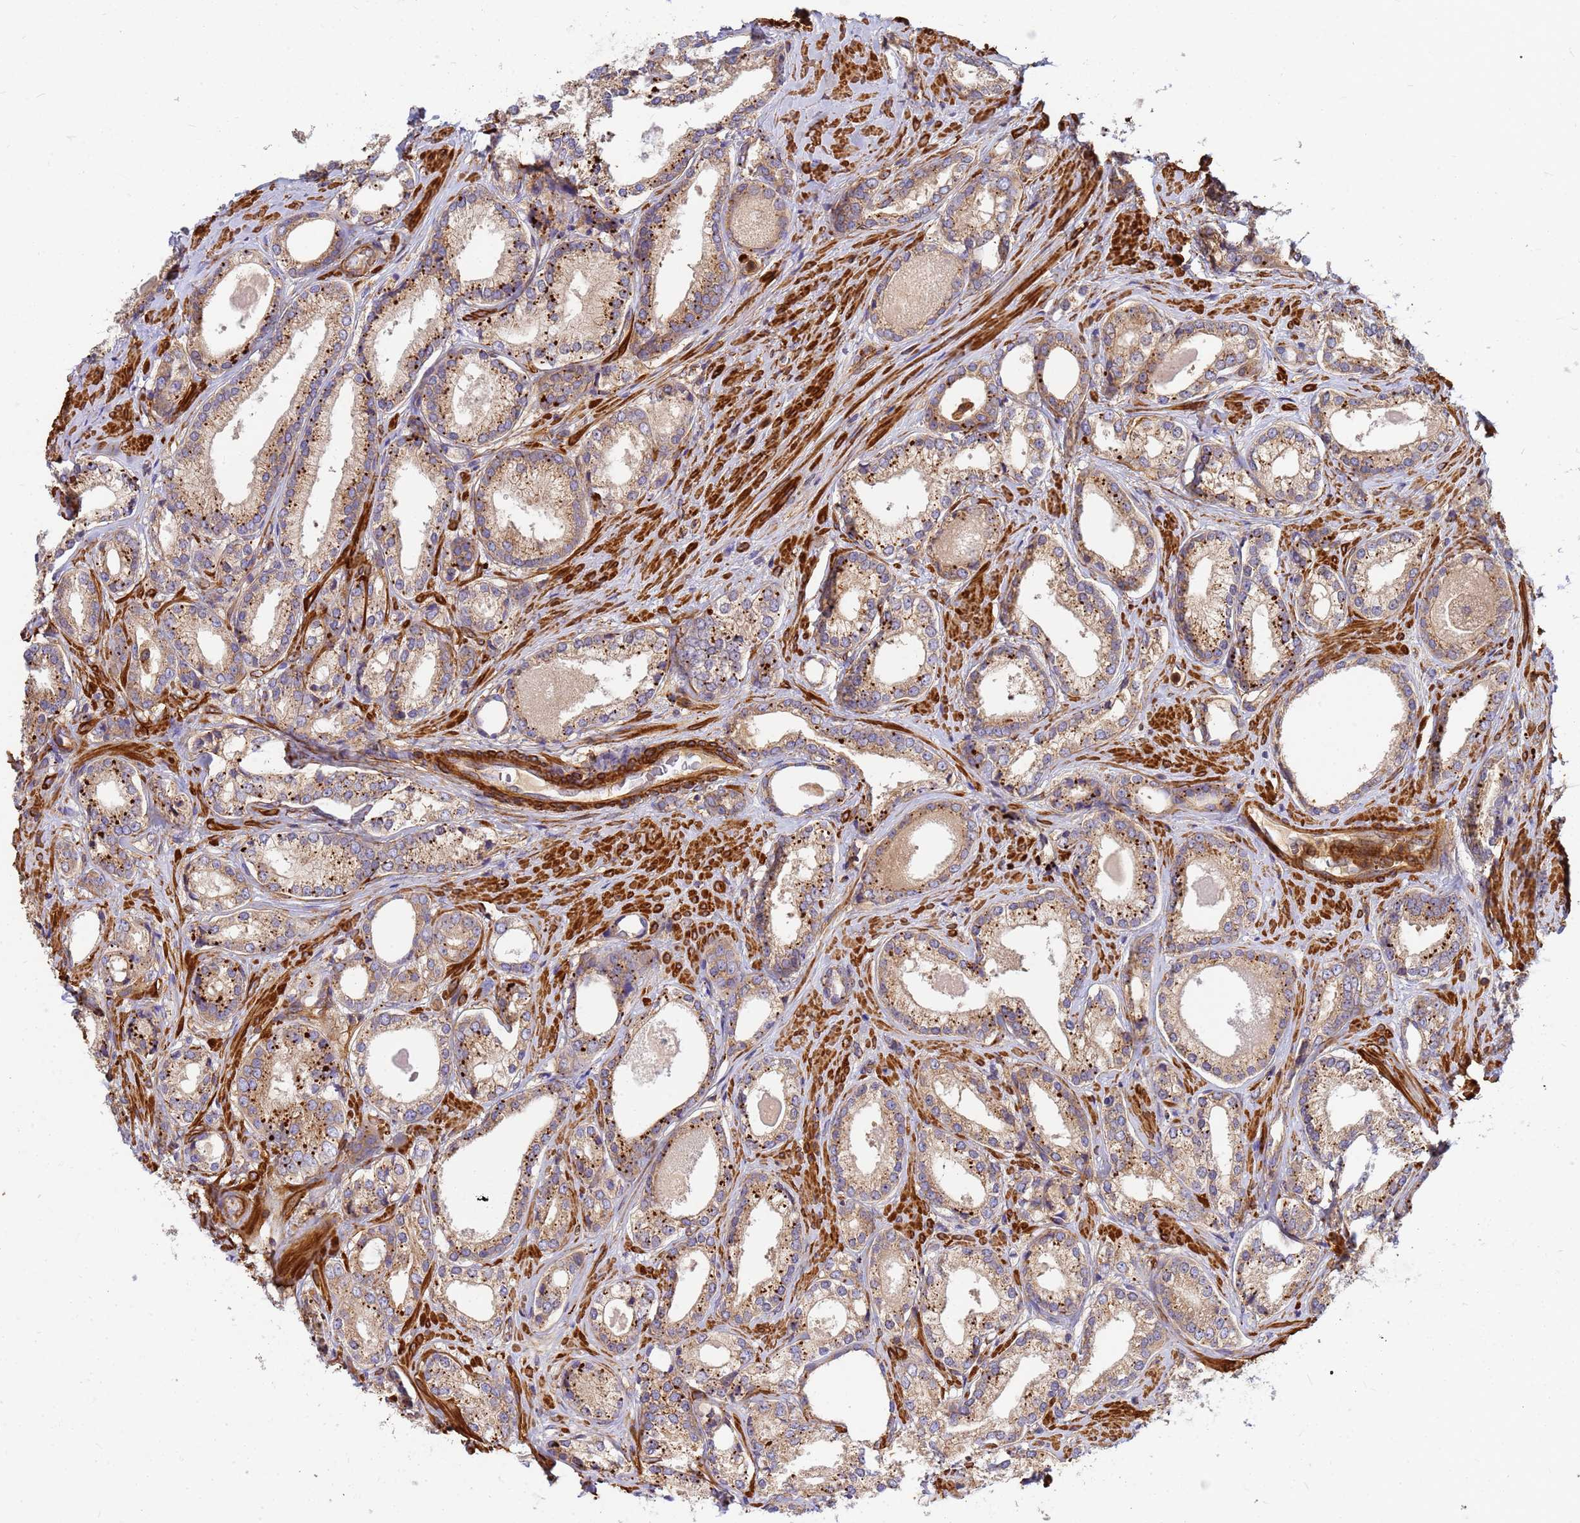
{"staining": {"intensity": "moderate", "quantity": ">75%", "location": "cytoplasmic/membranous"}, "tissue": "prostate cancer", "cell_type": "Tumor cells", "image_type": "cancer", "snomed": [{"axis": "morphology", "description": "Adenocarcinoma, Low grade"}, {"axis": "topography", "description": "Prostate"}], "caption": "Low-grade adenocarcinoma (prostate) stained with IHC demonstrates moderate cytoplasmic/membranous staining in about >75% of tumor cells. The staining is performed using DAB brown chromogen to label protein expression. The nuclei are counter-stained blue using hematoxylin.", "gene": "C2CD5", "patient": {"sex": "male", "age": 68}}